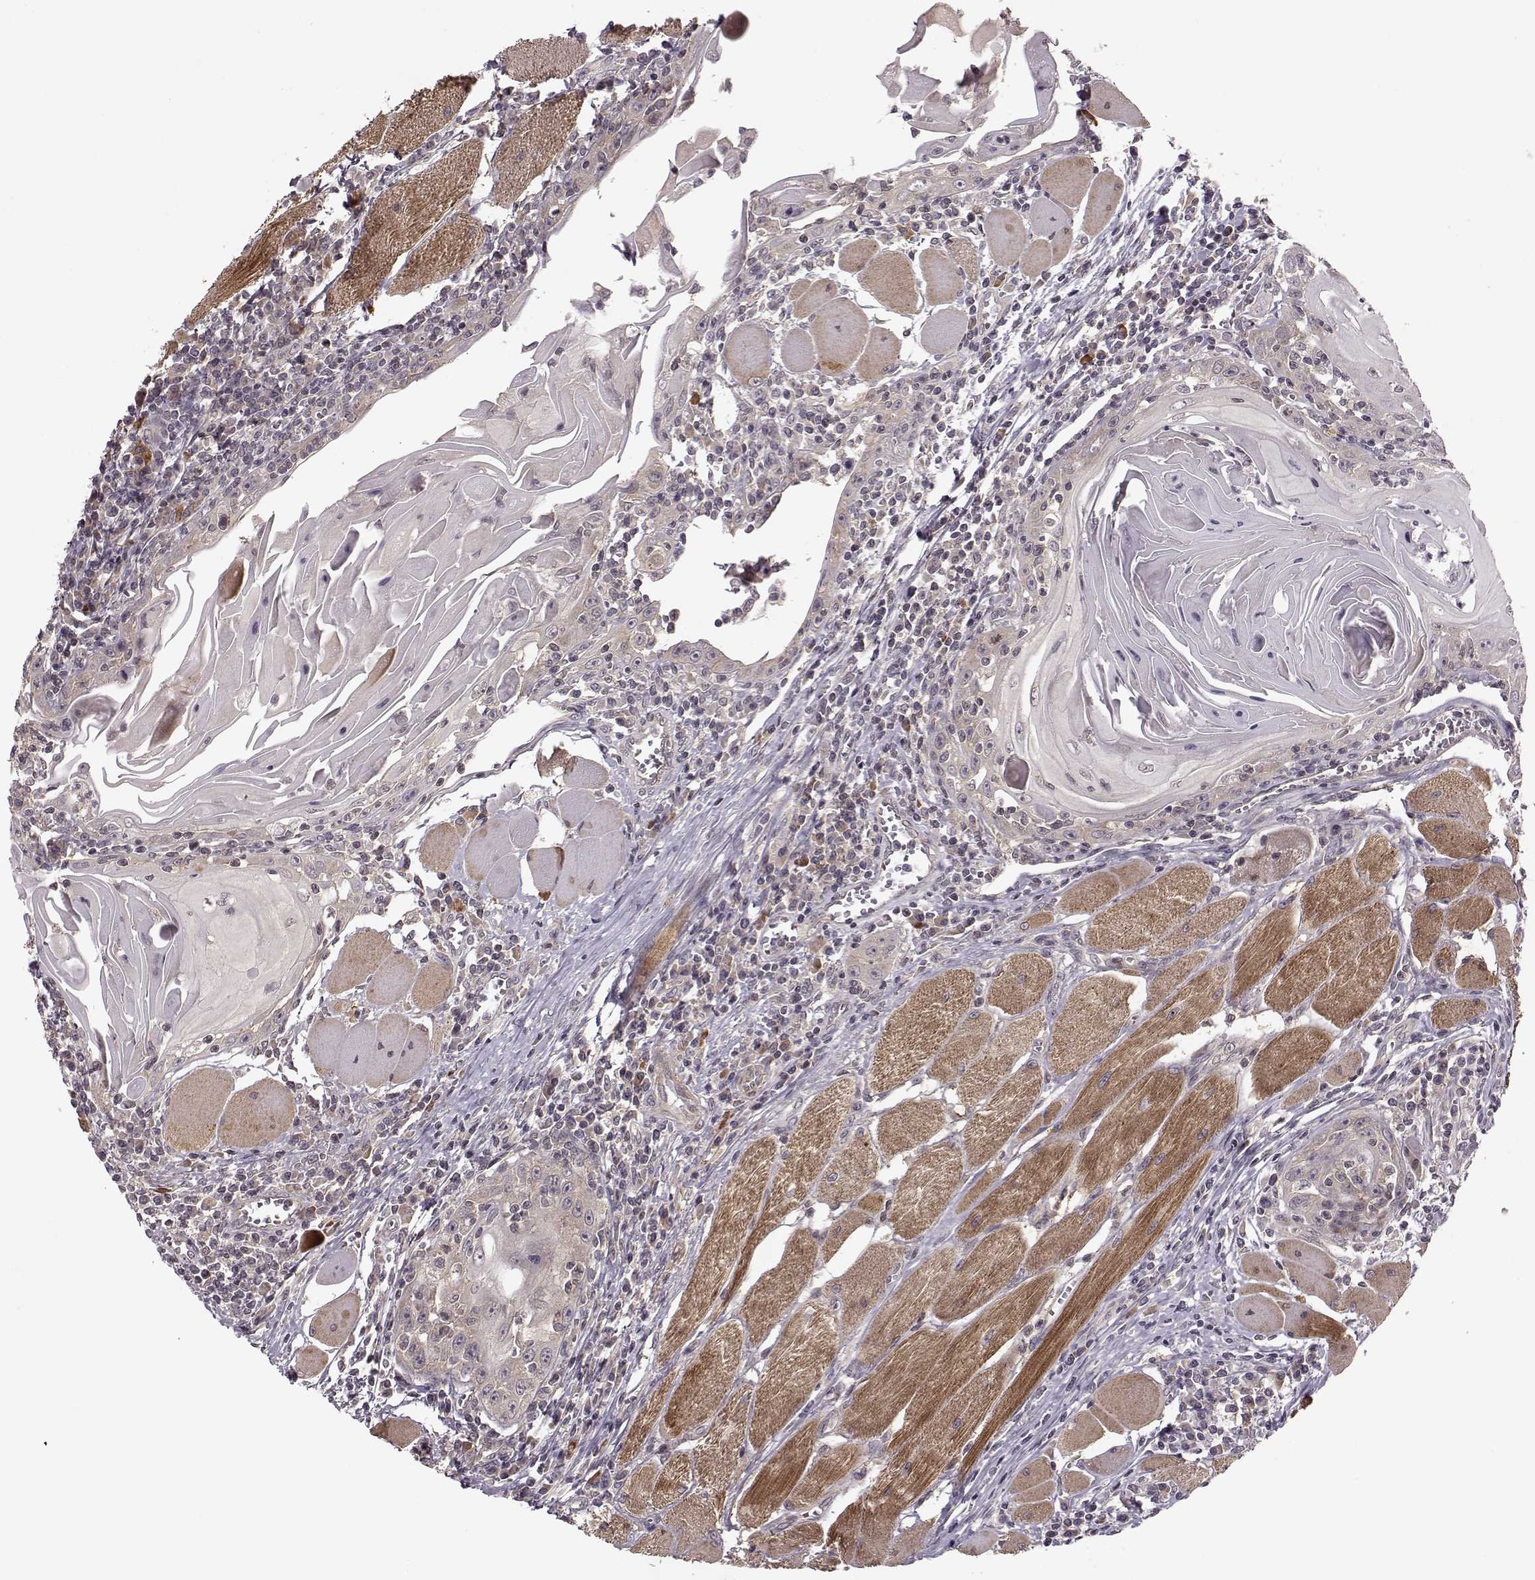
{"staining": {"intensity": "weak", "quantity": "<25%", "location": "cytoplasmic/membranous"}, "tissue": "head and neck cancer", "cell_type": "Tumor cells", "image_type": "cancer", "snomed": [{"axis": "morphology", "description": "Normal tissue, NOS"}, {"axis": "morphology", "description": "Squamous cell carcinoma, NOS"}, {"axis": "topography", "description": "Oral tissue"}, {"axis": "topography", "description": "Head-Neck"}], "caption": "Squamous cell carcinoma (head and neck) was stained to show a protein in brown. There is no significant positivity in tumor cells.", "gene": "SLAIN2", "patient": {"sex": "male", "age": 52}}